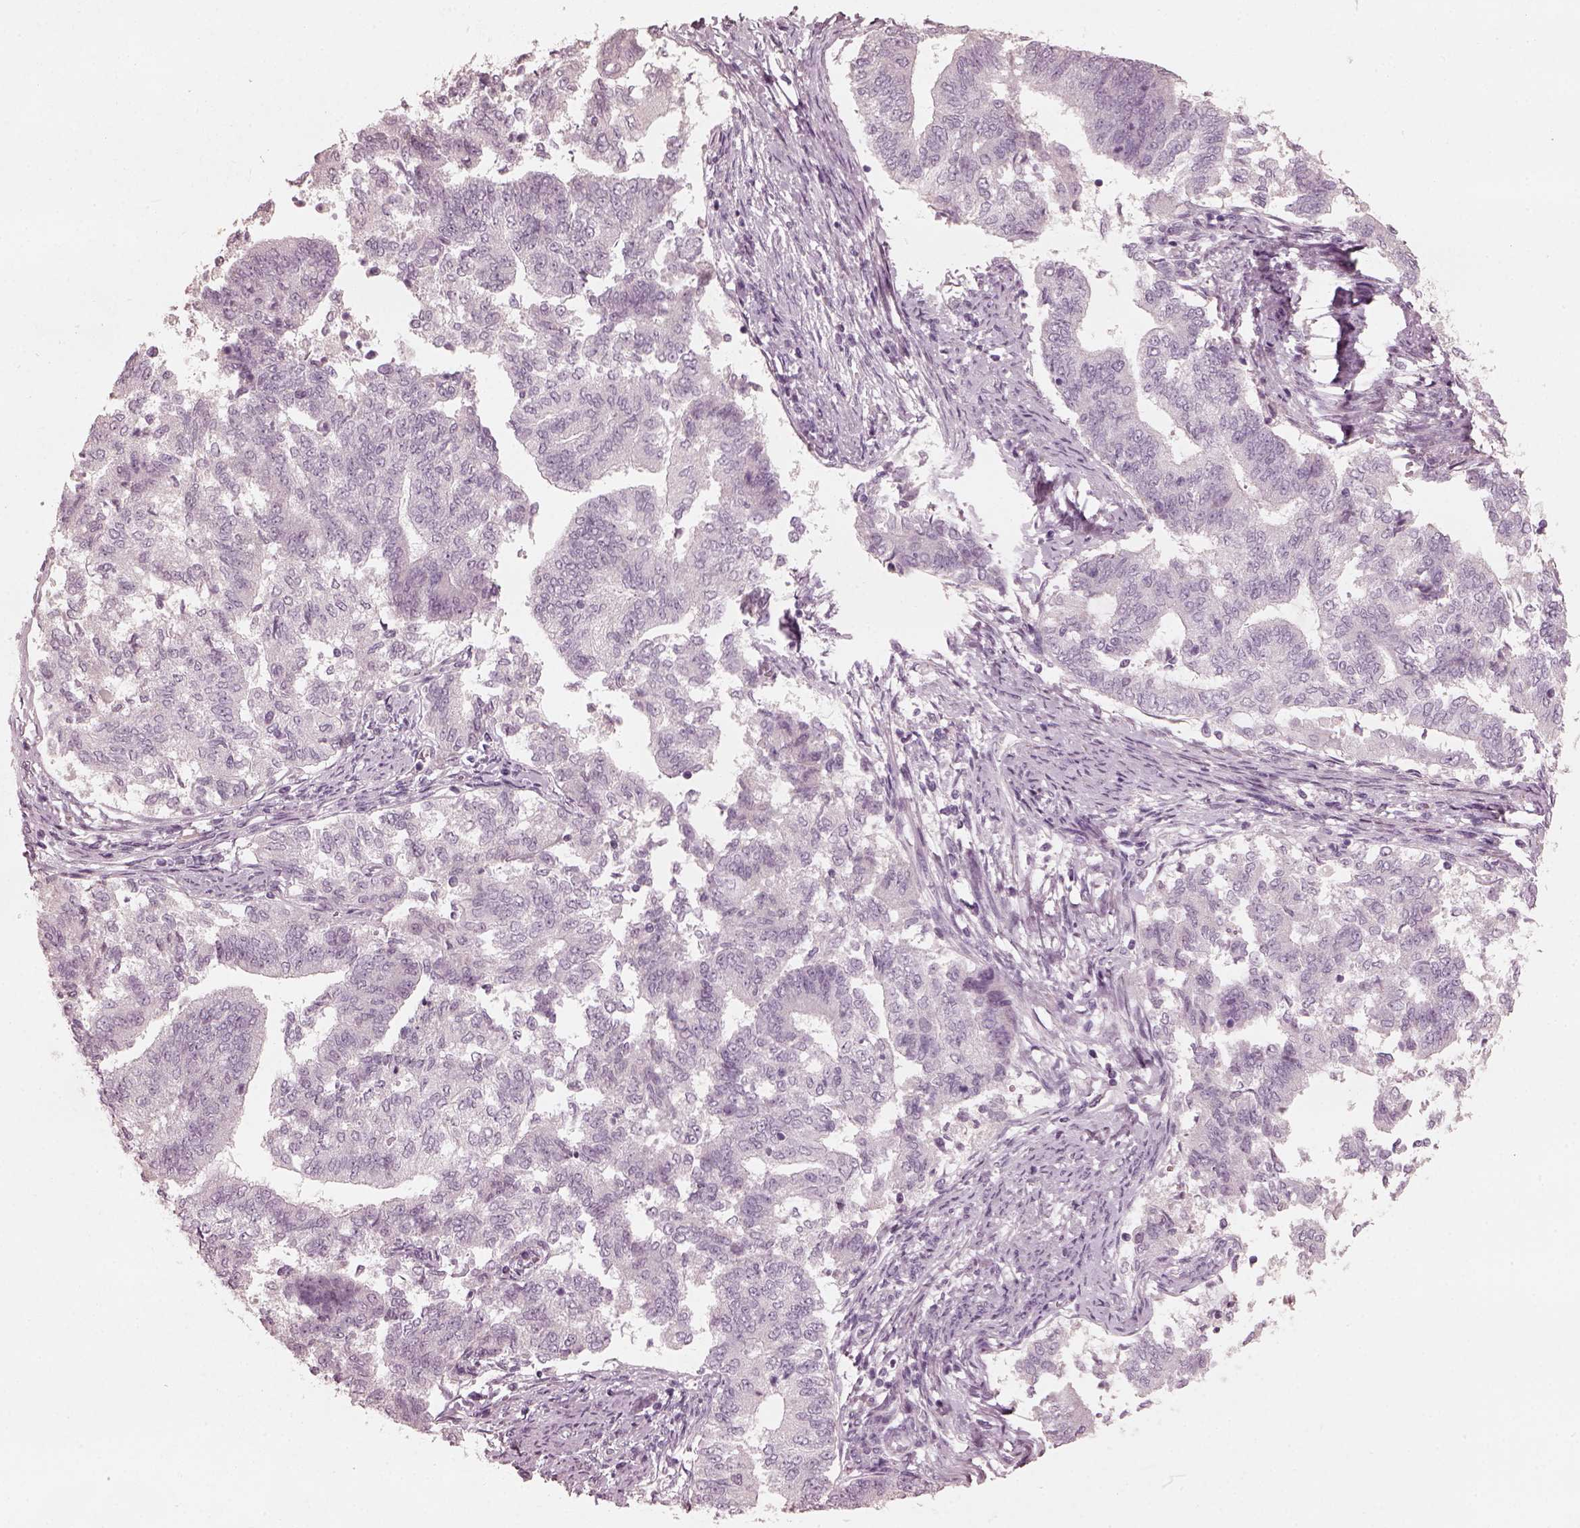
{"staining": {"intensity": "negative", "quantity": "none", "location": "none"}, "tissue": "endometrial cancer", "cell_type": "Tumor cells", "image_type": "cancer", "snomed": [{"axis": "morphology", "description": "Adenocarcinoma, NOS"}, {"axis": "topography", "description": "Endometrium"}], "caption": "Adenocarcinoma (endometrial) was stained to show a protein in brown. There is no significant expression in tumor cells.", "gene": "OPTC", "patient": {"sex": "female", "age": 65}}